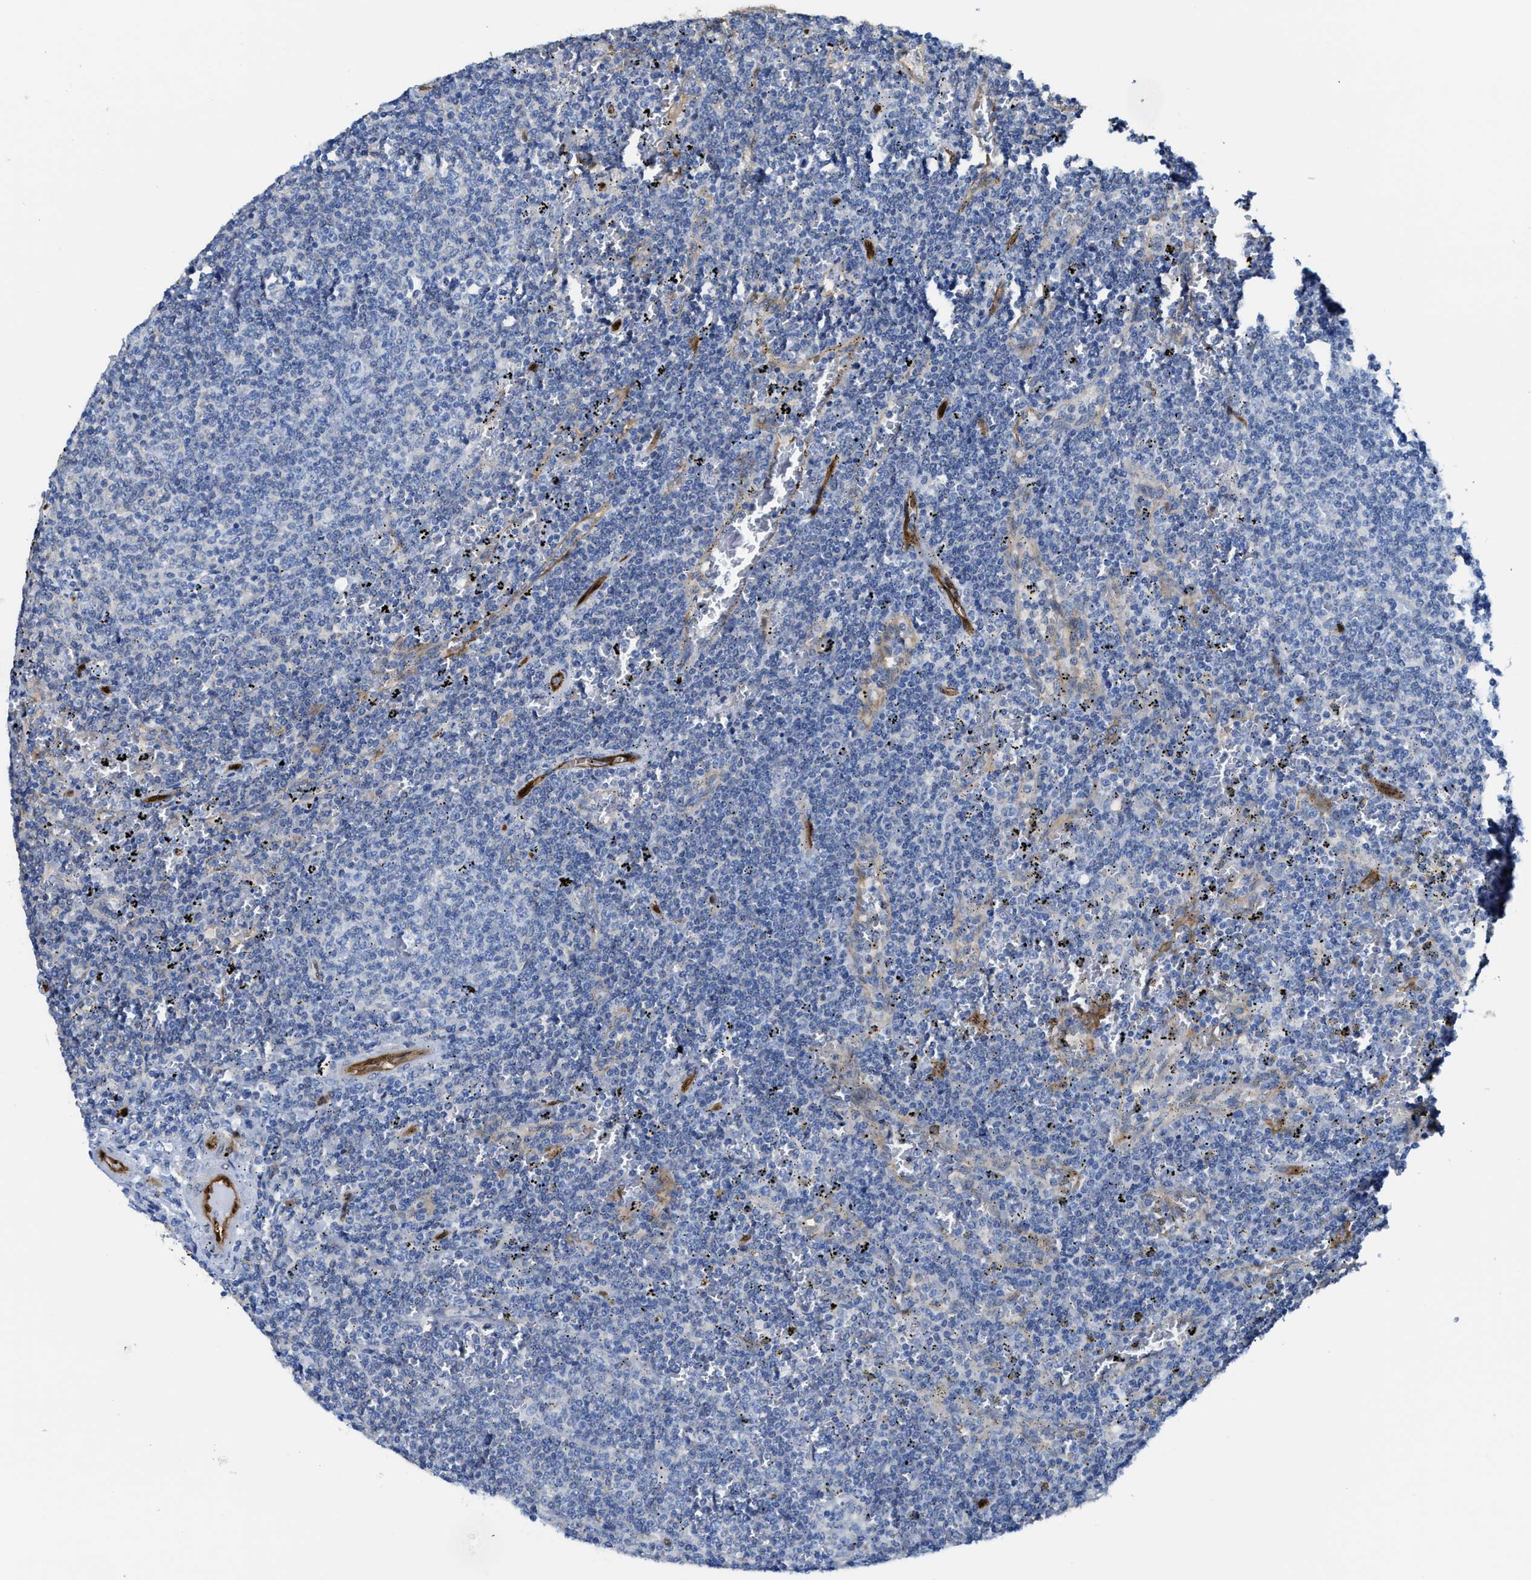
{"staining": {"intensity": "negative", "quantity": "none", "location": "none"}, "tissue": "lymphoma", "cell_type": "Tumor cells", "image_type": "cancer", "snomed": [{"axis": "morphology", "description": "Malignant lymphoma, non-Hodgkin's type, Low grade"}, {"axis": "topography", "description": "Spleen"}], "caption": "Low-grade malignant lymphoma, non-Hodgkin's type was stained to show a protein in brown. There is no significant staining in tumor cells.", "gene": "ASS1", "patient": {"sex": "female", "age": 50}}